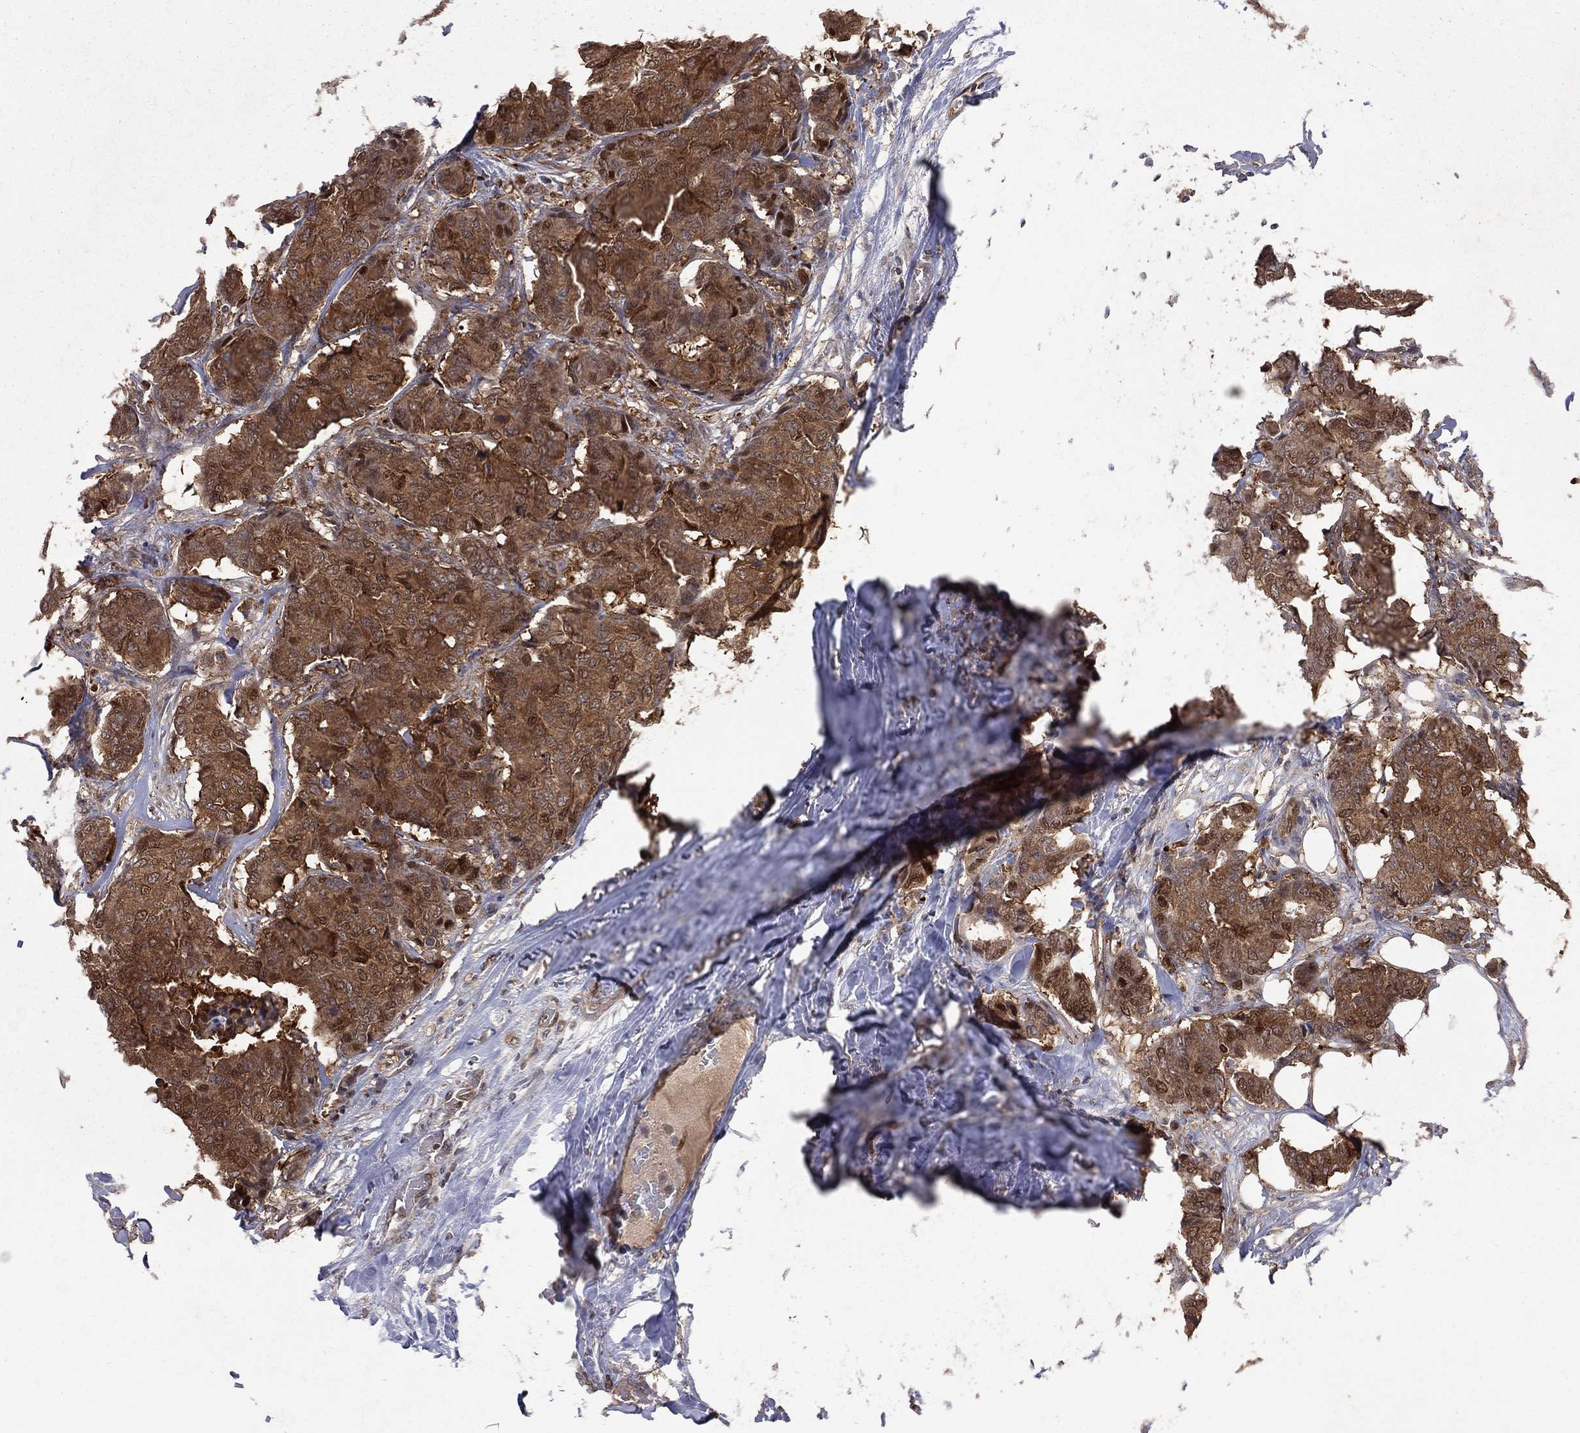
{"staining": {"intensity": "strong", "quantity": "25%-75%", "location": "cytoplasmic/membranous,nuclear"}, "tissue": "breast cancer", "cell_type": "Tumor cells", "image_type": "cancer", "snomed": [{"axis": "morphology", "description": "Duct carcinoma"}, {"axis": "topography", "description": "Breast"}], "caption": "This image reveals invasive ductal carcinoma (breast) stained with IHC to label a protein in brown. The cytoplasmic/membranous and nuclear of tumor cells show strong positivity for the protein. Nuclei are counter-stained blue.", "gene": "GMPR2", "patient": {"sex": "female", "age": 75}}